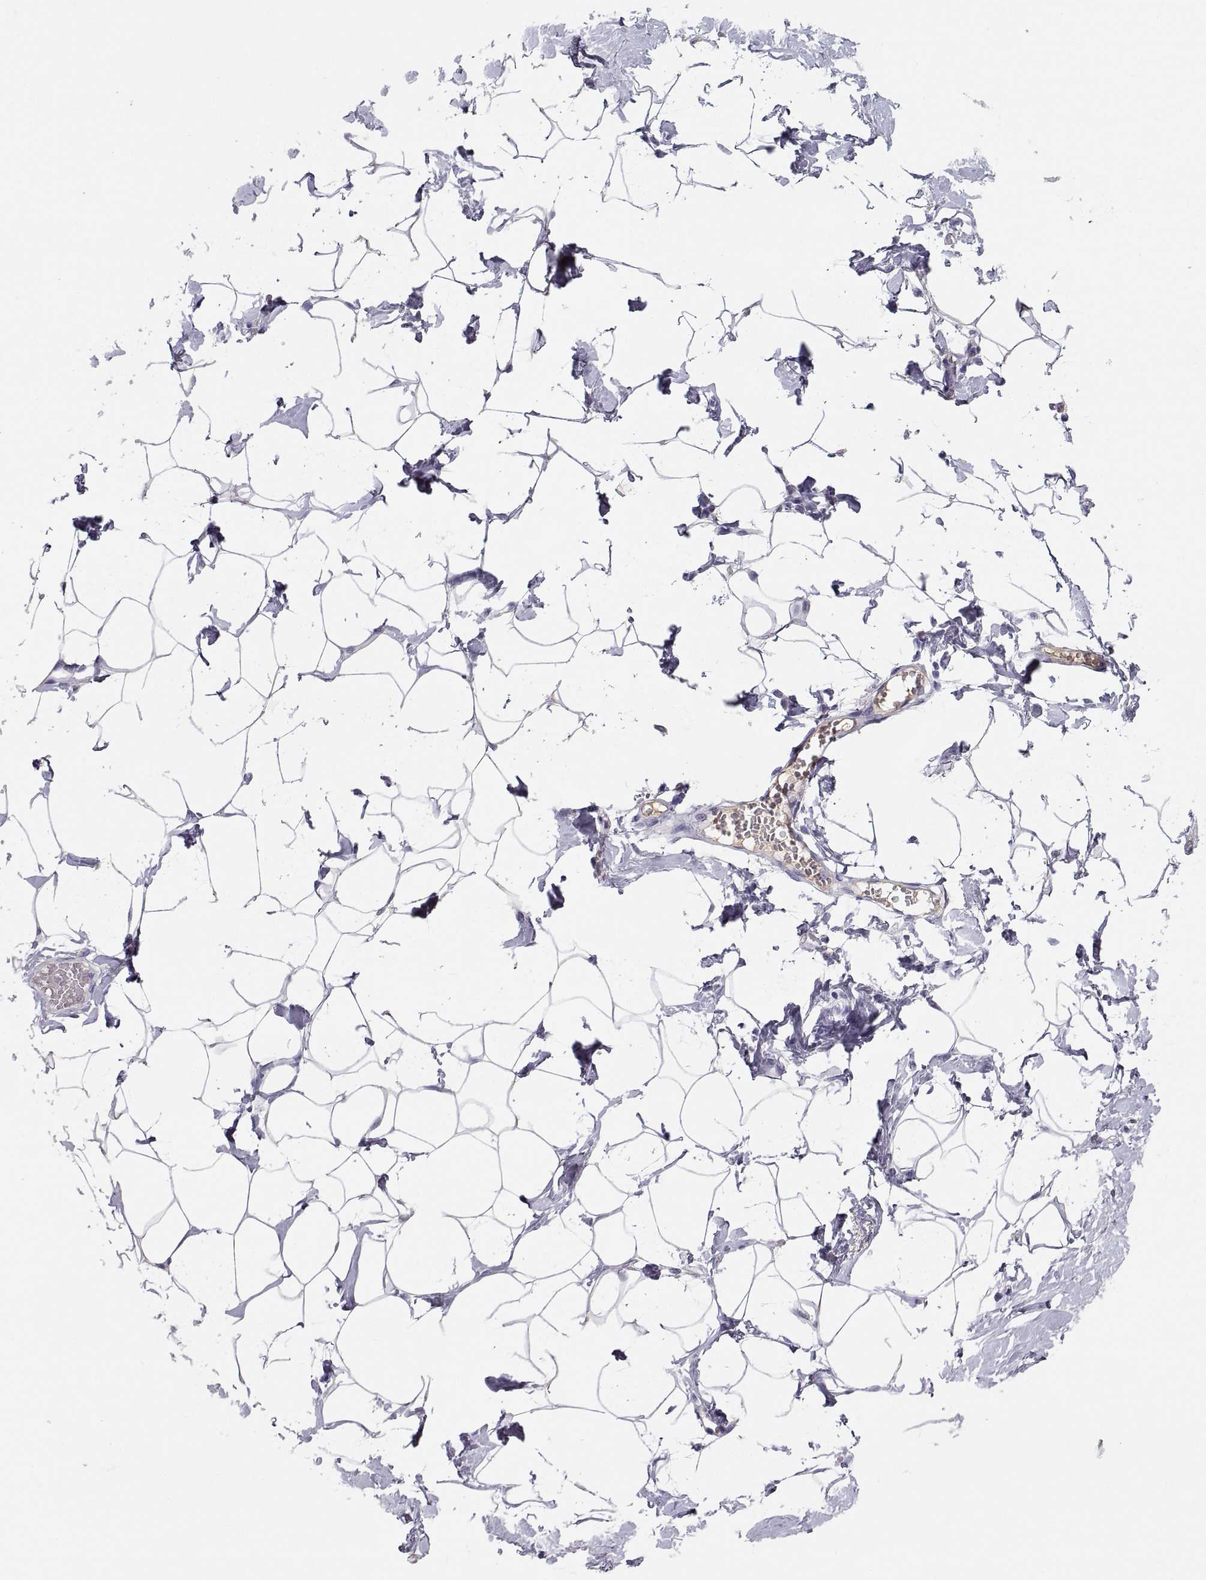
{"staining": {"intensity": "negative", "quantity": "none", "location": "none"}, "tissue": "breast", "cell_type": "Adipocytes", "image_type": "normal", "snomed": [{"axis": "morphology", "description": "Normal tissue, NOS"}, {"axis": "morphology", "description": "Lobular carcinoma, in situ"}, {"axis": "topography", "description": "Breast"}], "caption": "The micrograph demonstrates no significant positivity in adipocytes of breast.", "gene": "MAGEB2", "patient": {"sex": "female", "age": 35}}